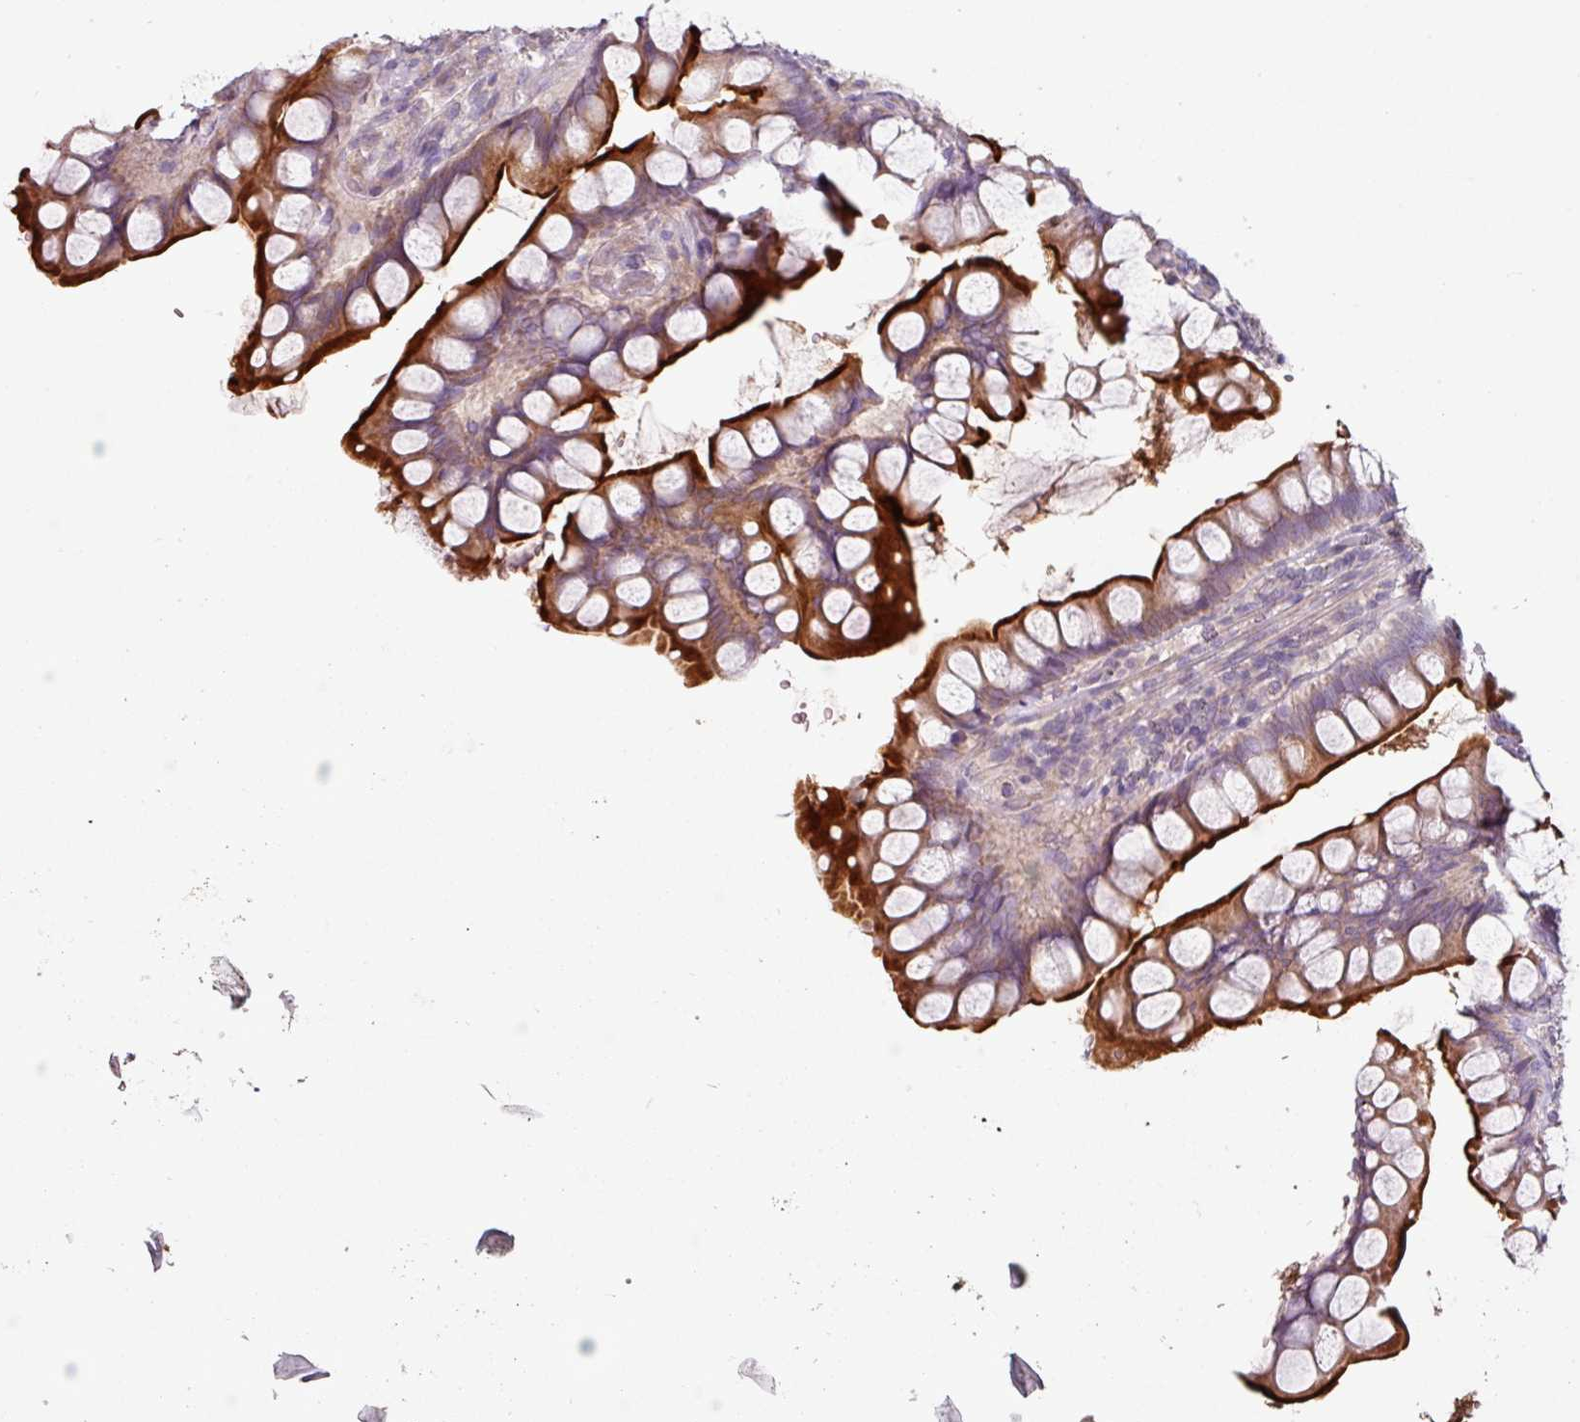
{"staining": {"intensity": "strong", "quantity": "25%-75%", "location": "cytoplasmic/membranous"}, "tissue": "small intestine", "cell_type": "Glandular cells", "image_type": "normal", "snomed": [{"axis": "morphology", "description": "Normal tissue, NOS"}, {"axis": "topography", "description": "Small intestine"}], "caption": "Immunohistochemical staining of benign human small intestine reveals high levels of strong cytoplasmic/membranous expression in approximately 25%-75% of glandular cells.", "gene": "MTMR14", "patient": {"sex": "male", "age": 70}}